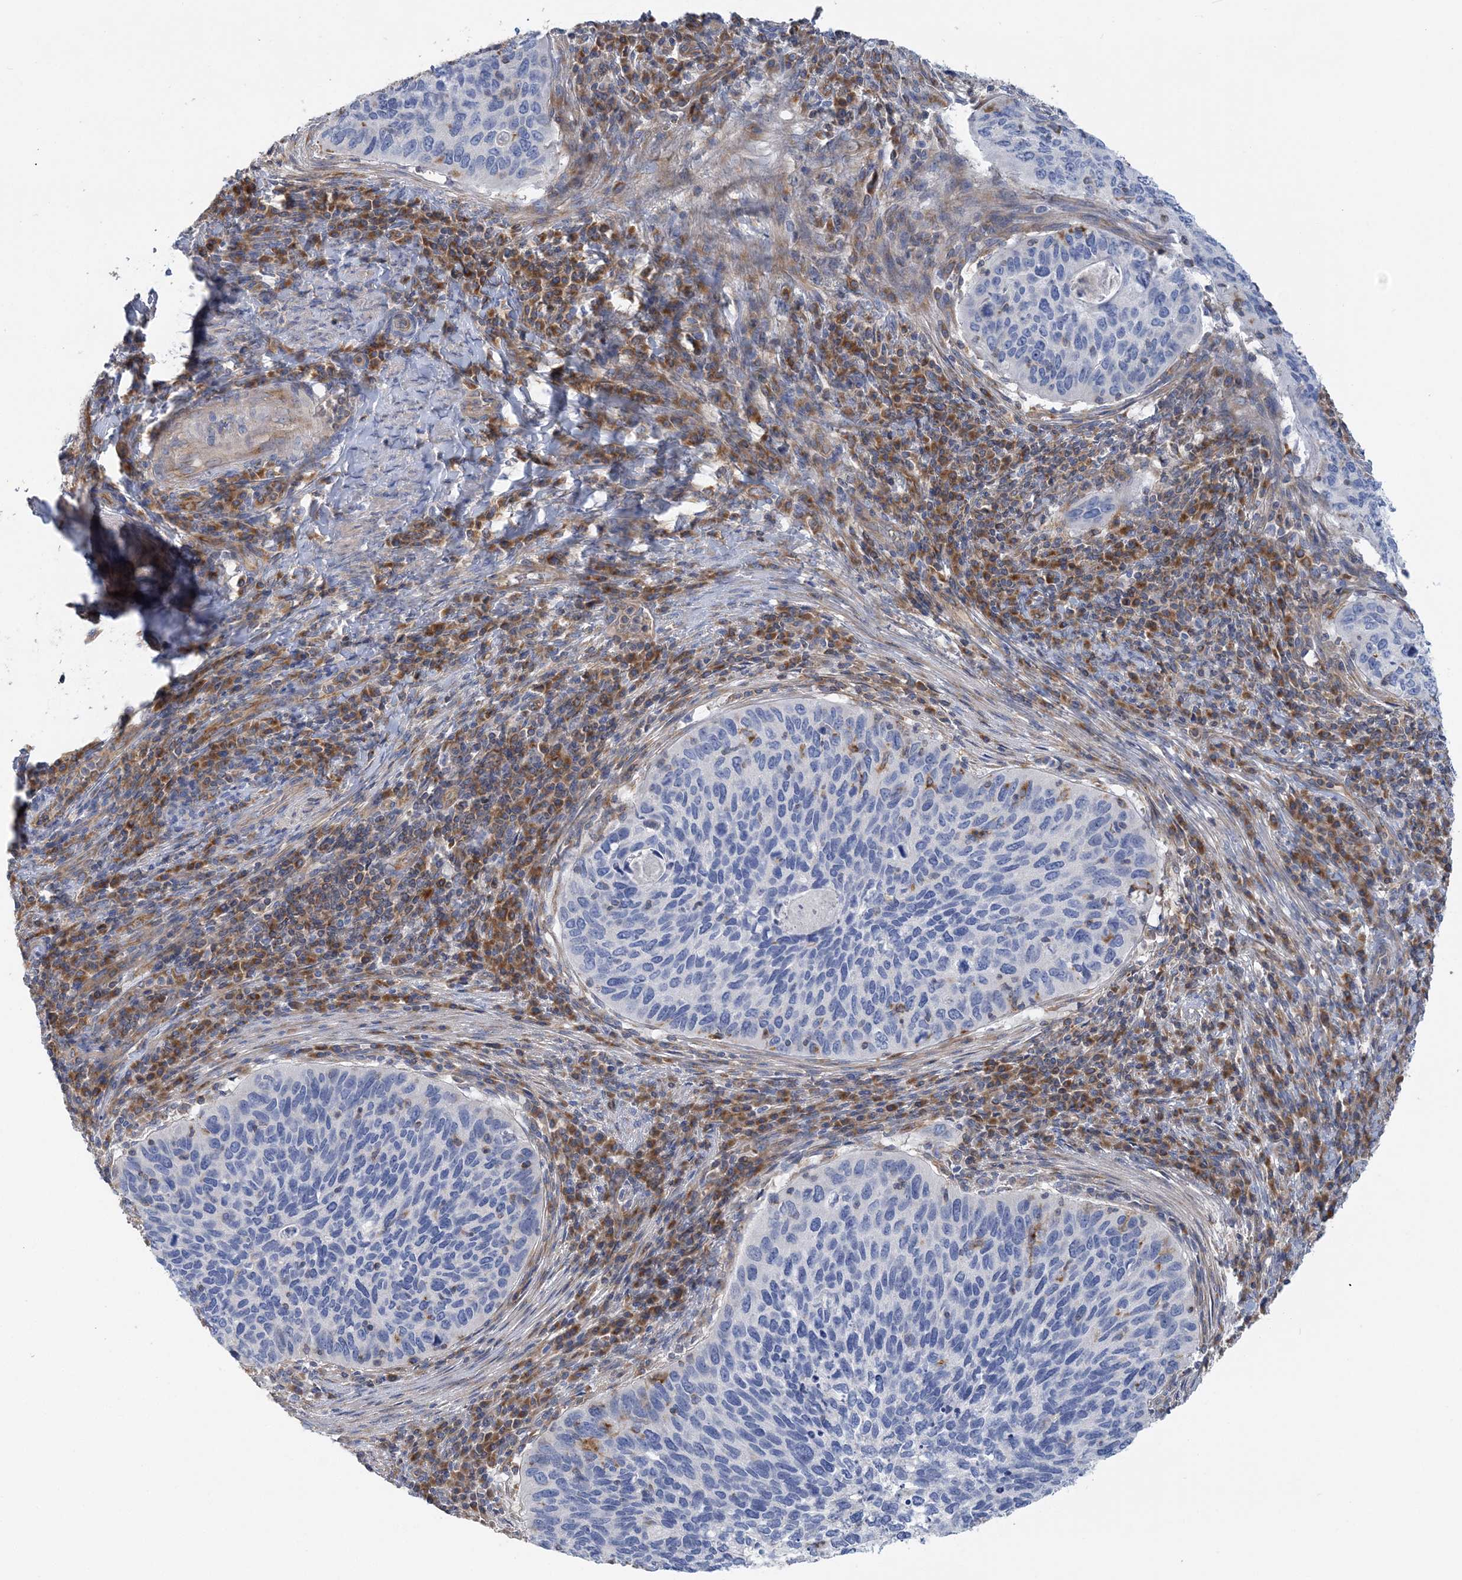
{"staining": {"intensity": "negative", "quantity": "none", "location": "none"}, "tissue": "cervical cancer", "cell_type": "Tumor cells", "image_type": "cancer", "snomed": [{"axis": "morphology", "description": "Squamous cell carcinoma, NOS"}, {"axis": "topography", "description": "Cervix"}], "caption": "This histopathology image is of squamous cell carcinoma (cervical) stained with IHC to label a protein in brown with the nuclei are counter-stained blue. There is no staining in tumor cells. (Stains: DAB immunohistochemistry (IHC) with hematoxylin counter stain, Microscopy: brightfield microscopy at high magnification).", "gene": "FAM114A2", "patient": {"sex": "female", "age": 38}}